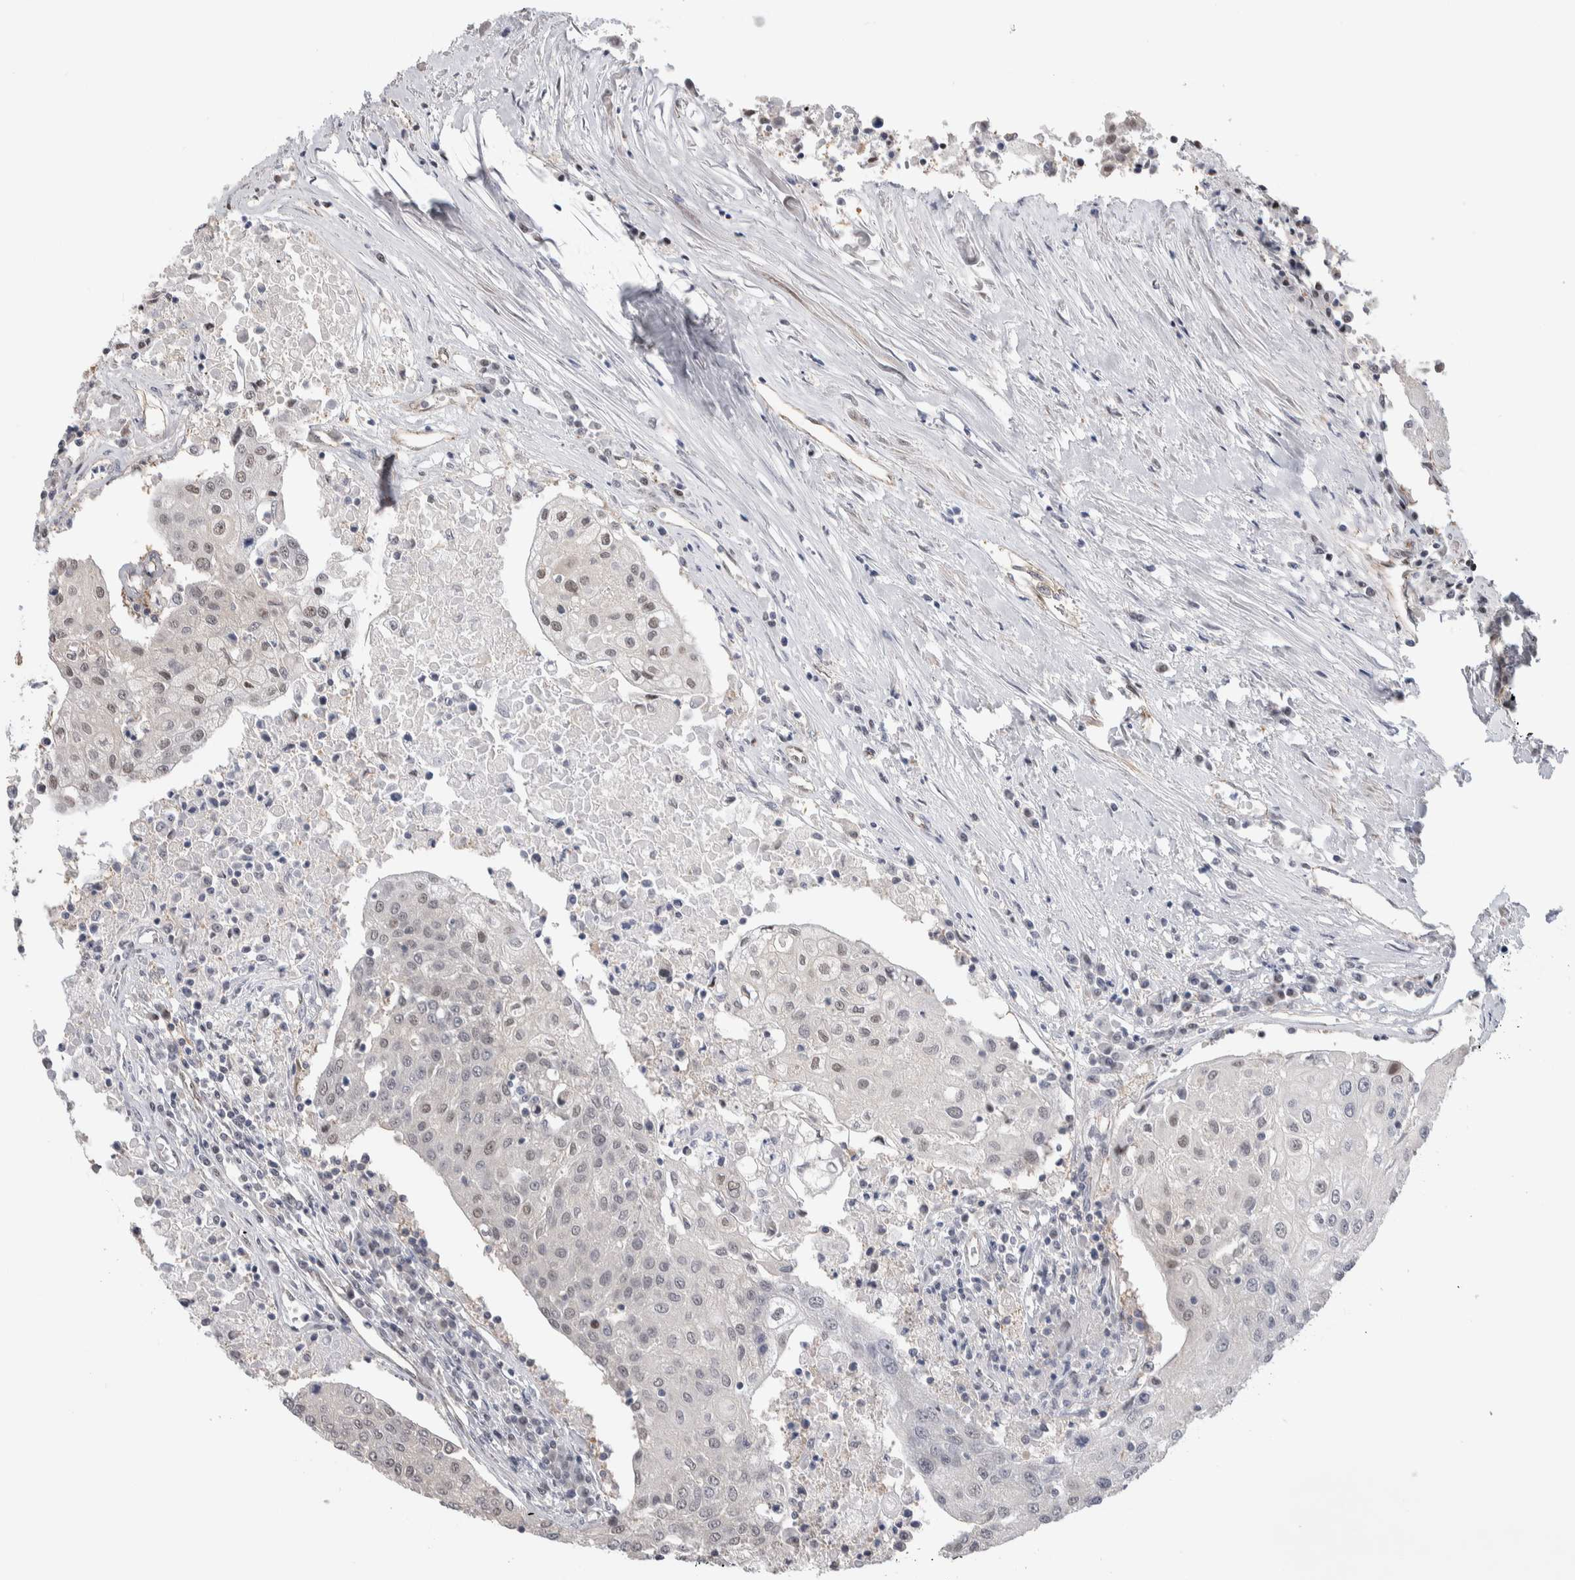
{"staining": {"intensity": "weak", "quantity": "<25%", "location": "nuclear"}, "tissue": "urothelial cancer", "cell_type": "Tumor cells", "image_type": "cancer", "snomed": [{"axis": "morphology", "description": "Urothelial carcinoma, High grade"}, {"axis": "topography", "description": "Urinary bladder"}], "caption": "A high-resolution micrograph shows immunohistochemistry (IHC) staining of urothelial carcinoma (high-grade), which reveals no significant expression in tumor cells.", "gene": "ZBTB49", "patient": {"sex": "female", "age": 85}}